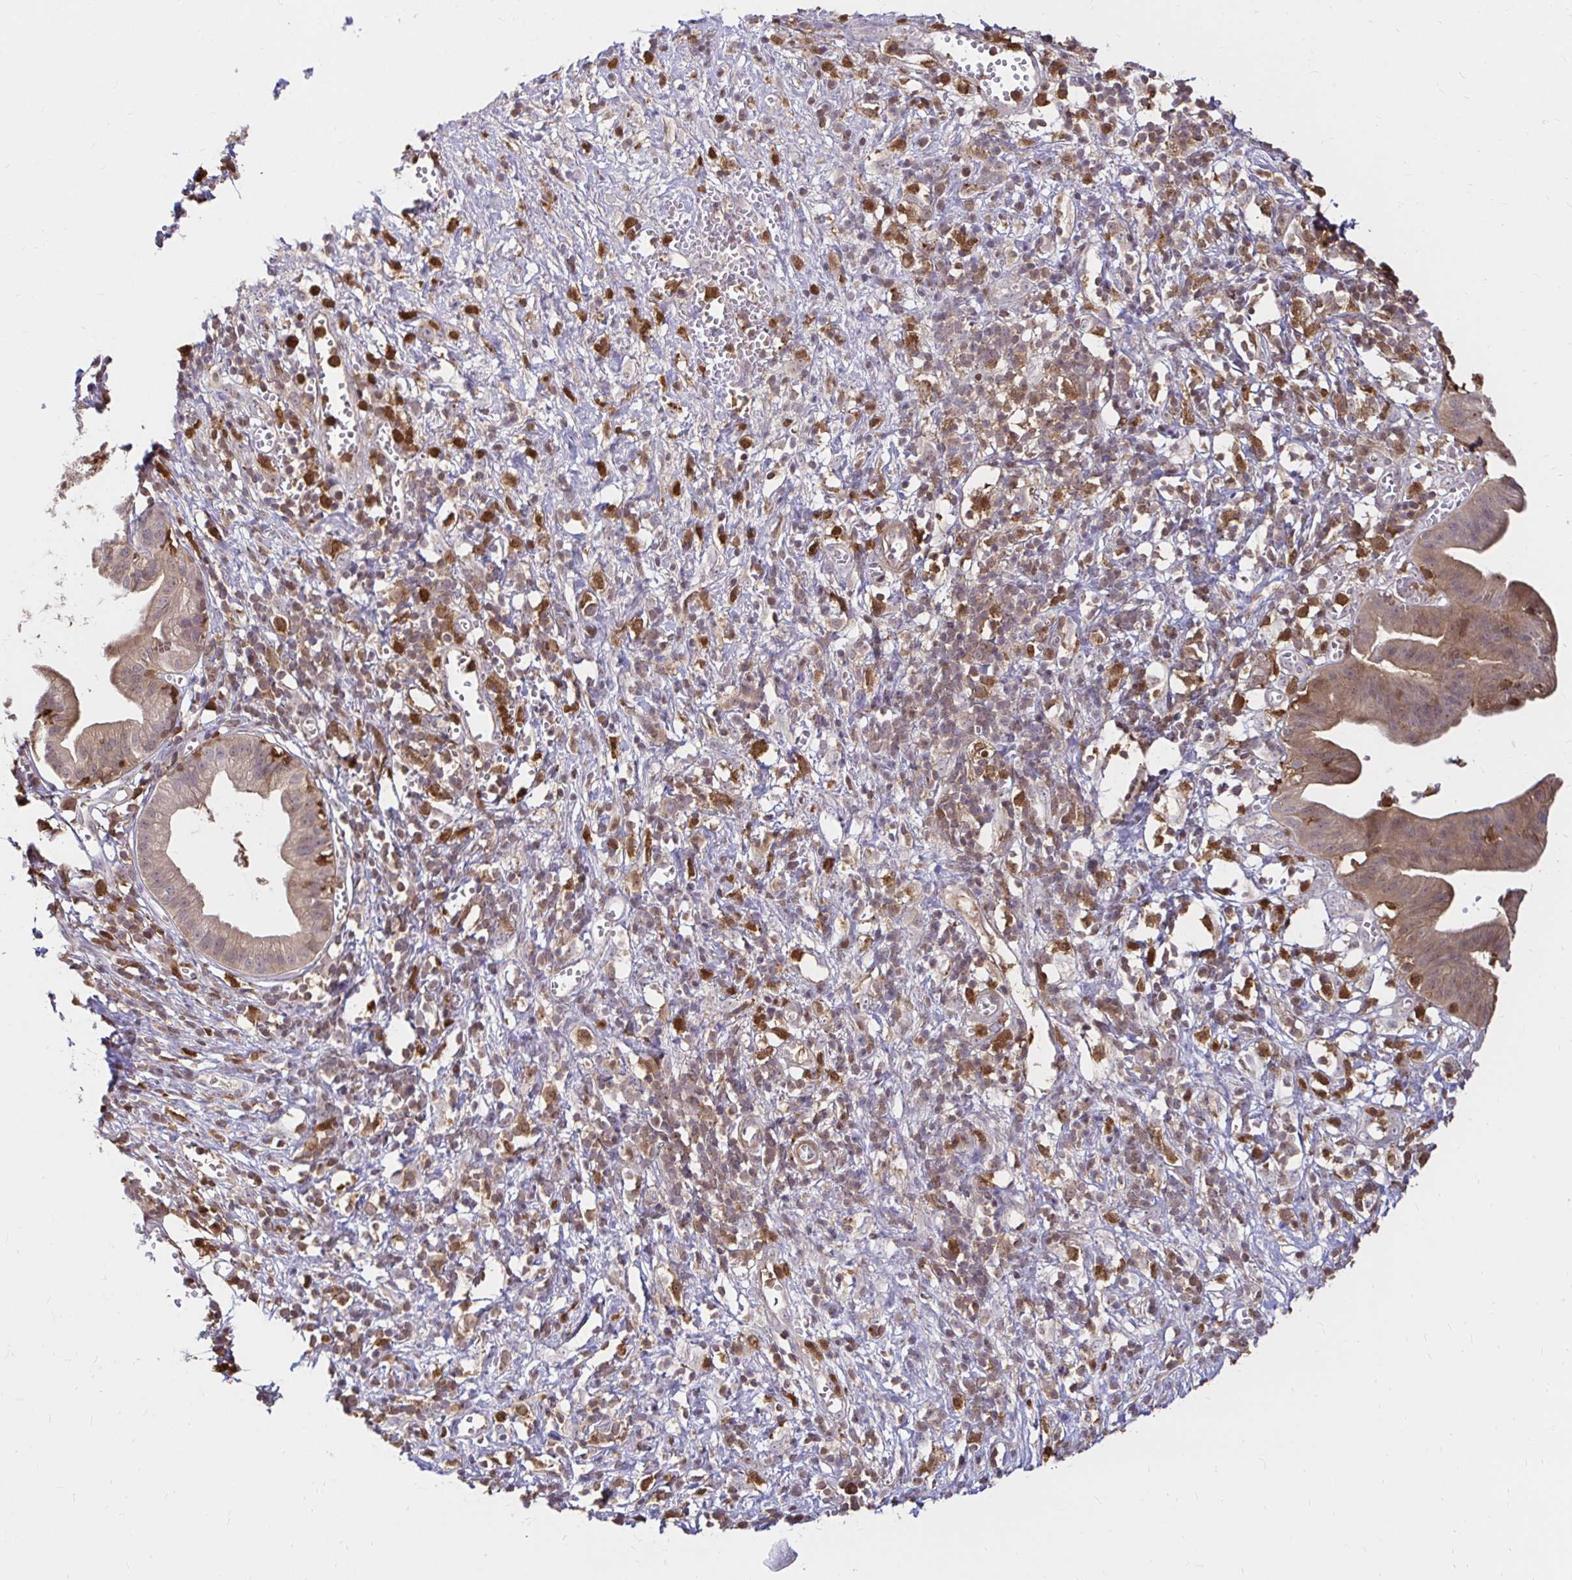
{"staining": {"intensity": "weak", "quantity": ">75%", "location": "cytoplasmic/membranous"}, "tissue": "pancreatic cancer", "cell_type": "Tumor cells", "image_type": "cancer", "snomed": [{"axis": "morphology", "description": "Adenocarcinoma, NOS"}, {"axis": "topography", "description": "Pancreas"}], "caption": "Protein staining shows weak cytoplasmic/membranous staining in approximately >75% of tumor cells in adenocarcinoma (pancreatic). (IHC, brightfield microscopy, high magnification).", "gene": "PYCARD", "patient": {"sex": "female", "age": 73}}